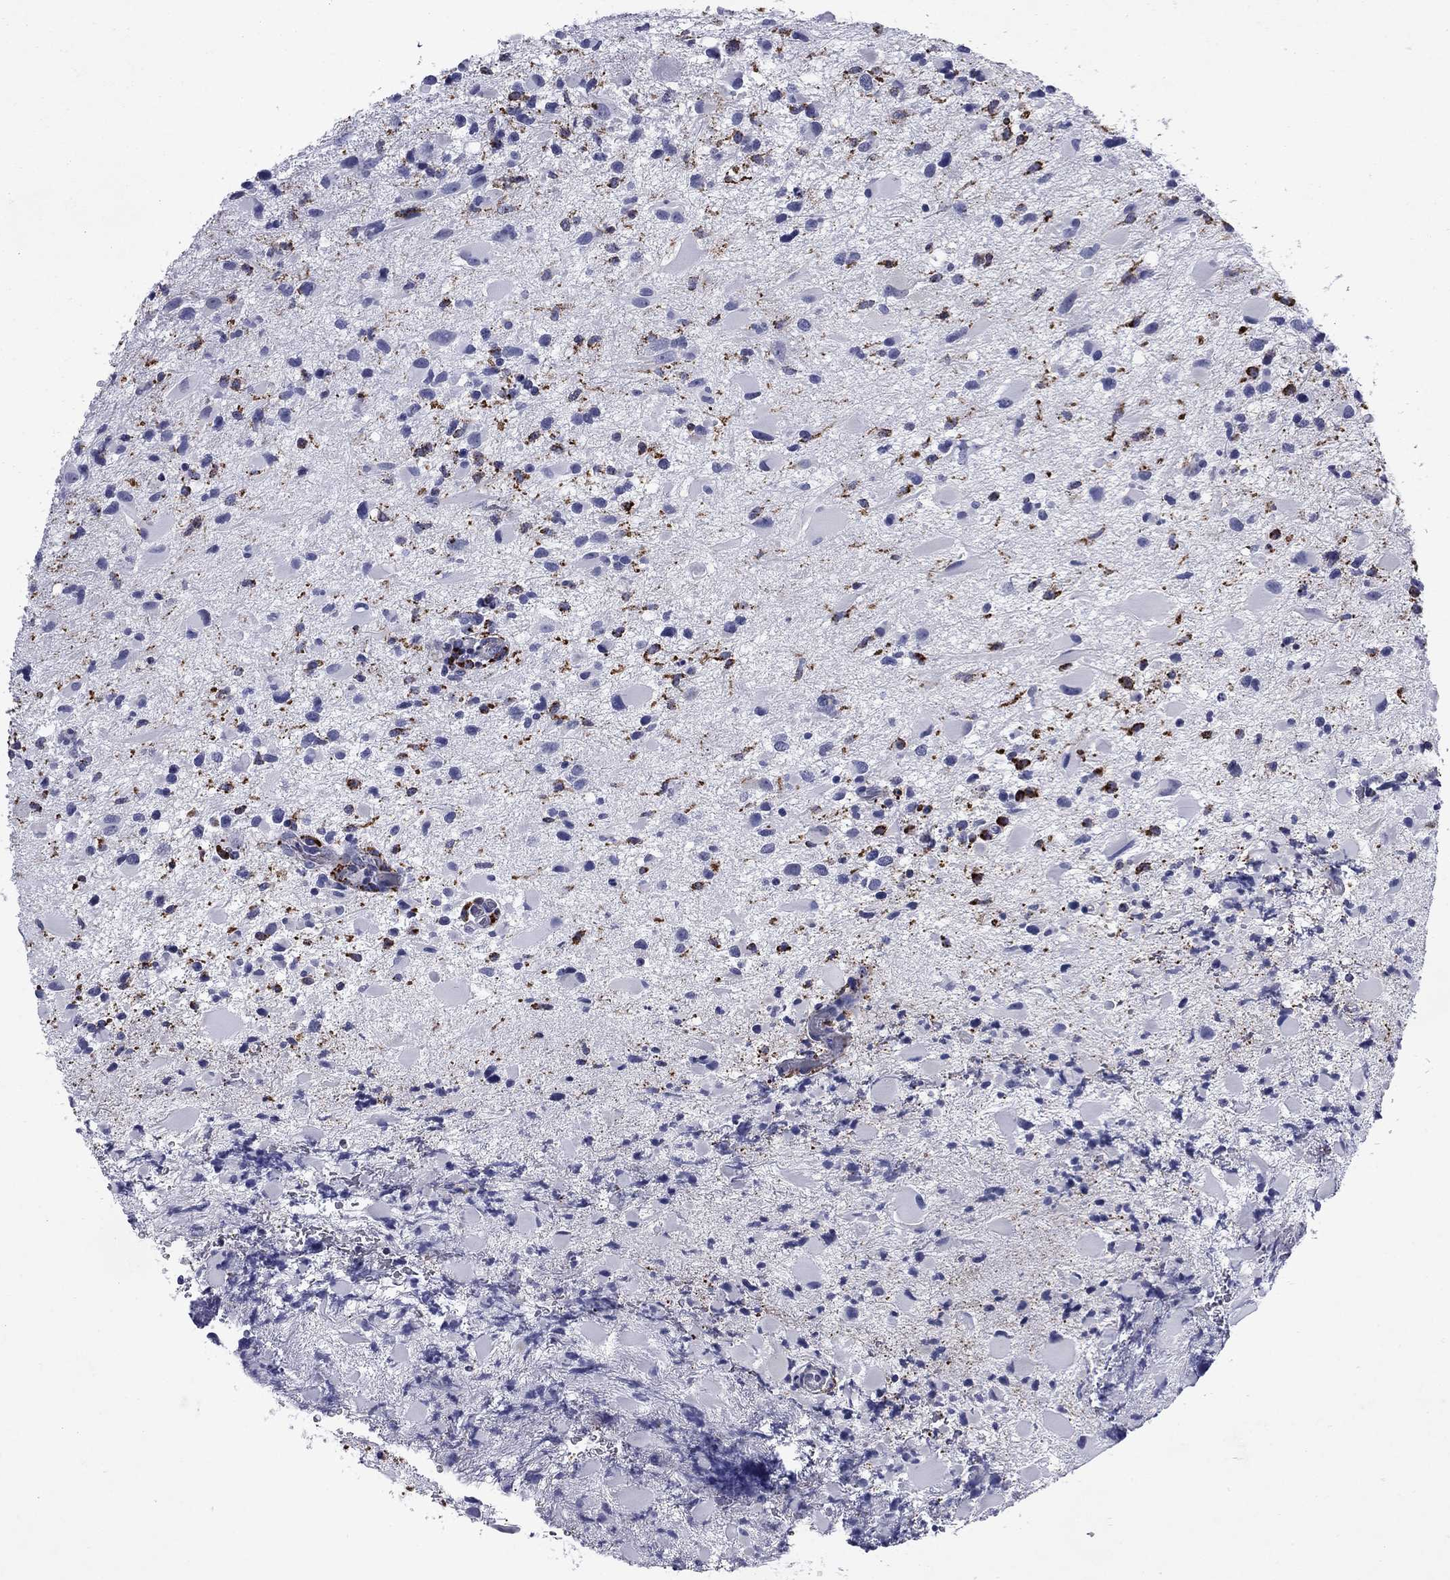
{"staining": {"intensity": "negative", "quantity": "none", "location": "none"}, "tissue": "glioma", "cell_type": "Tumor cells", "image_type": "cancer", "snomed": [{"axis": "morphology", "description": "Glioma, malignant, Low grade"}, {"axis": "topography", "description": "Brain"}], "caption": "There is no significant expression in tumor cells of glioma.", "gene": "MADCAM1", "patient": {"sex": "female", "age": 32}}